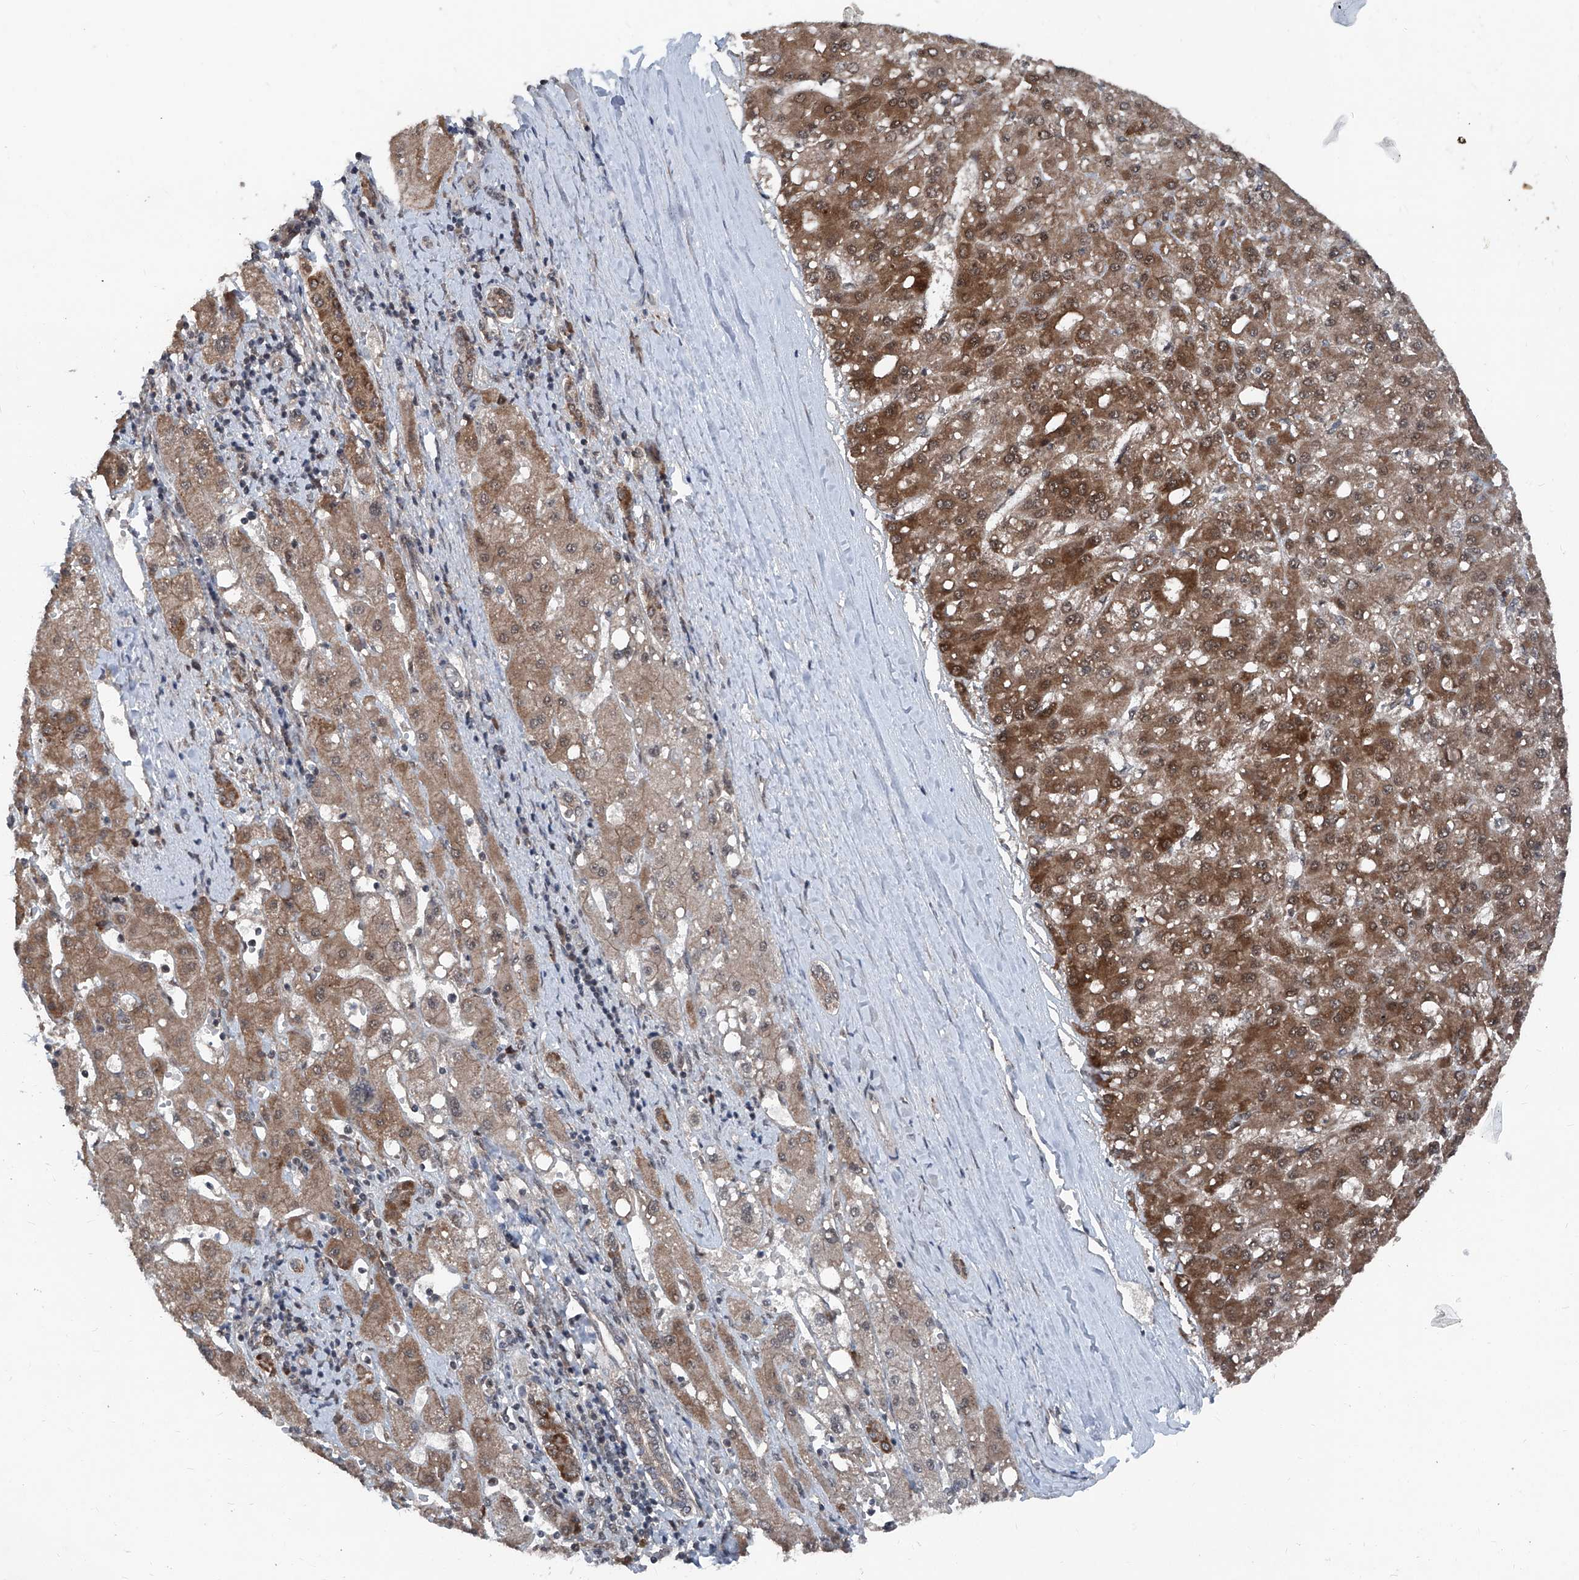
{"staining": {"intensity": "moderate", "quantity": ">75%", "location": "cytoplasmic/membranous"}, "tissue": "liver cancer", "cell_type": "Tumor cells", "image_type": "cancer", "snomed": [{"axis": "morphology", "description": "Carcinoma, Hepatocellular, NOS"}, {"axis": "topography", "description": "Liver"}], "caption": "The immunohistochemical stain labels moderate cytoplasmic/membranous staining in tumor cells of liver hepatocellular carcinoma tissue. The protein is stained brown, and the nuclei are stained in blue (DAB IHC with brightfield microscopy, high magnification).", "gene": "COA7", "patient": {"sex": "male", "age": 67}}